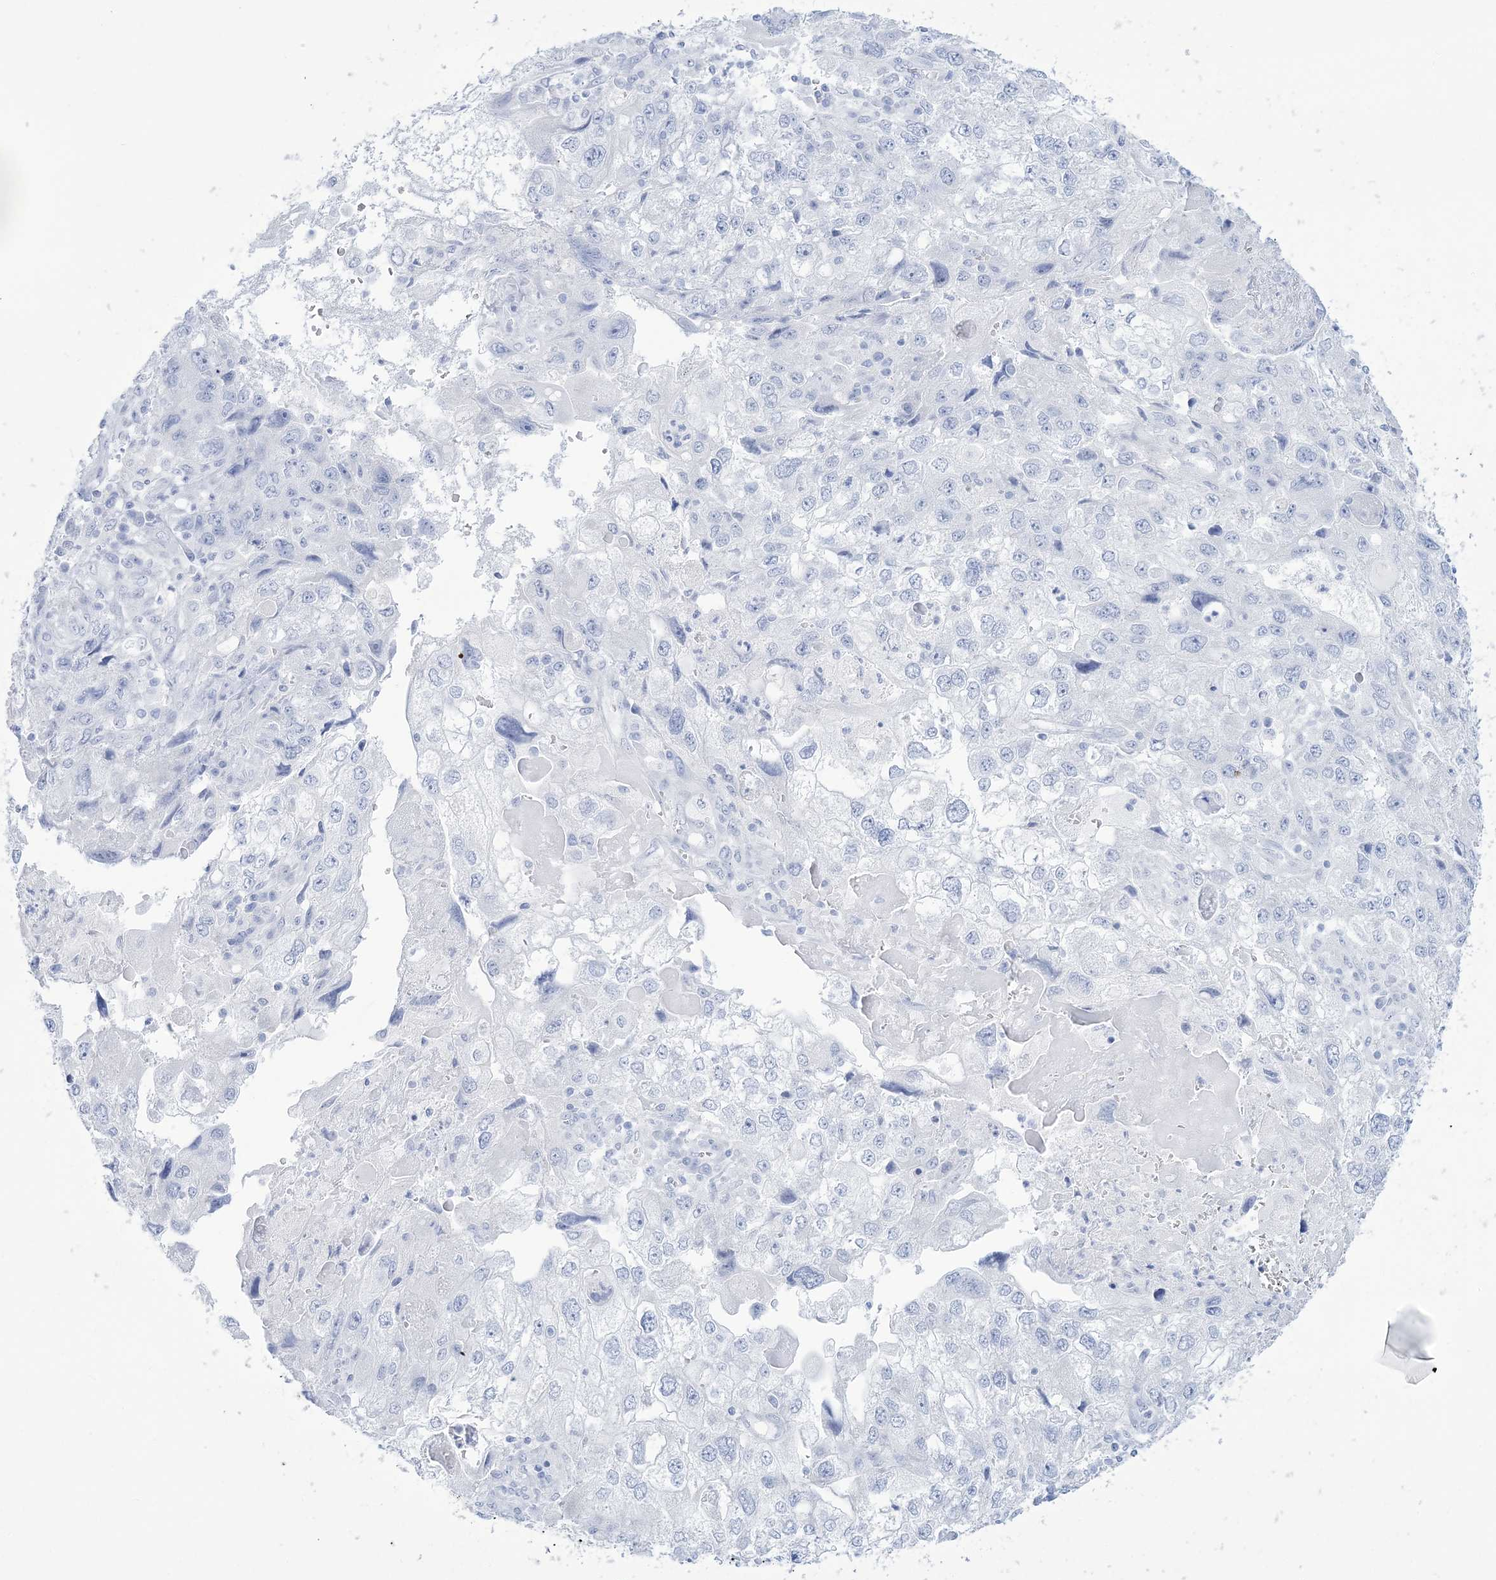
{"staining": {"intensity": "negative", "quantity": "none", "location": "none"}, "tissue": "endometrial cancer", "cell_type": "Tumor cells", "image_type": "cancer", "snomed": [{"axis": "morphology", "description": "Adenocarcinoma, NOS"}, {"axis": "topography", "description": "Endometrium"}], "caption": "Immunohistochemical staining of human endometrial adenocarcinoma displays no significant positivity in tumor cells.", "gene": "RBP2", "patient": {"sex": "female", "age": 49}}